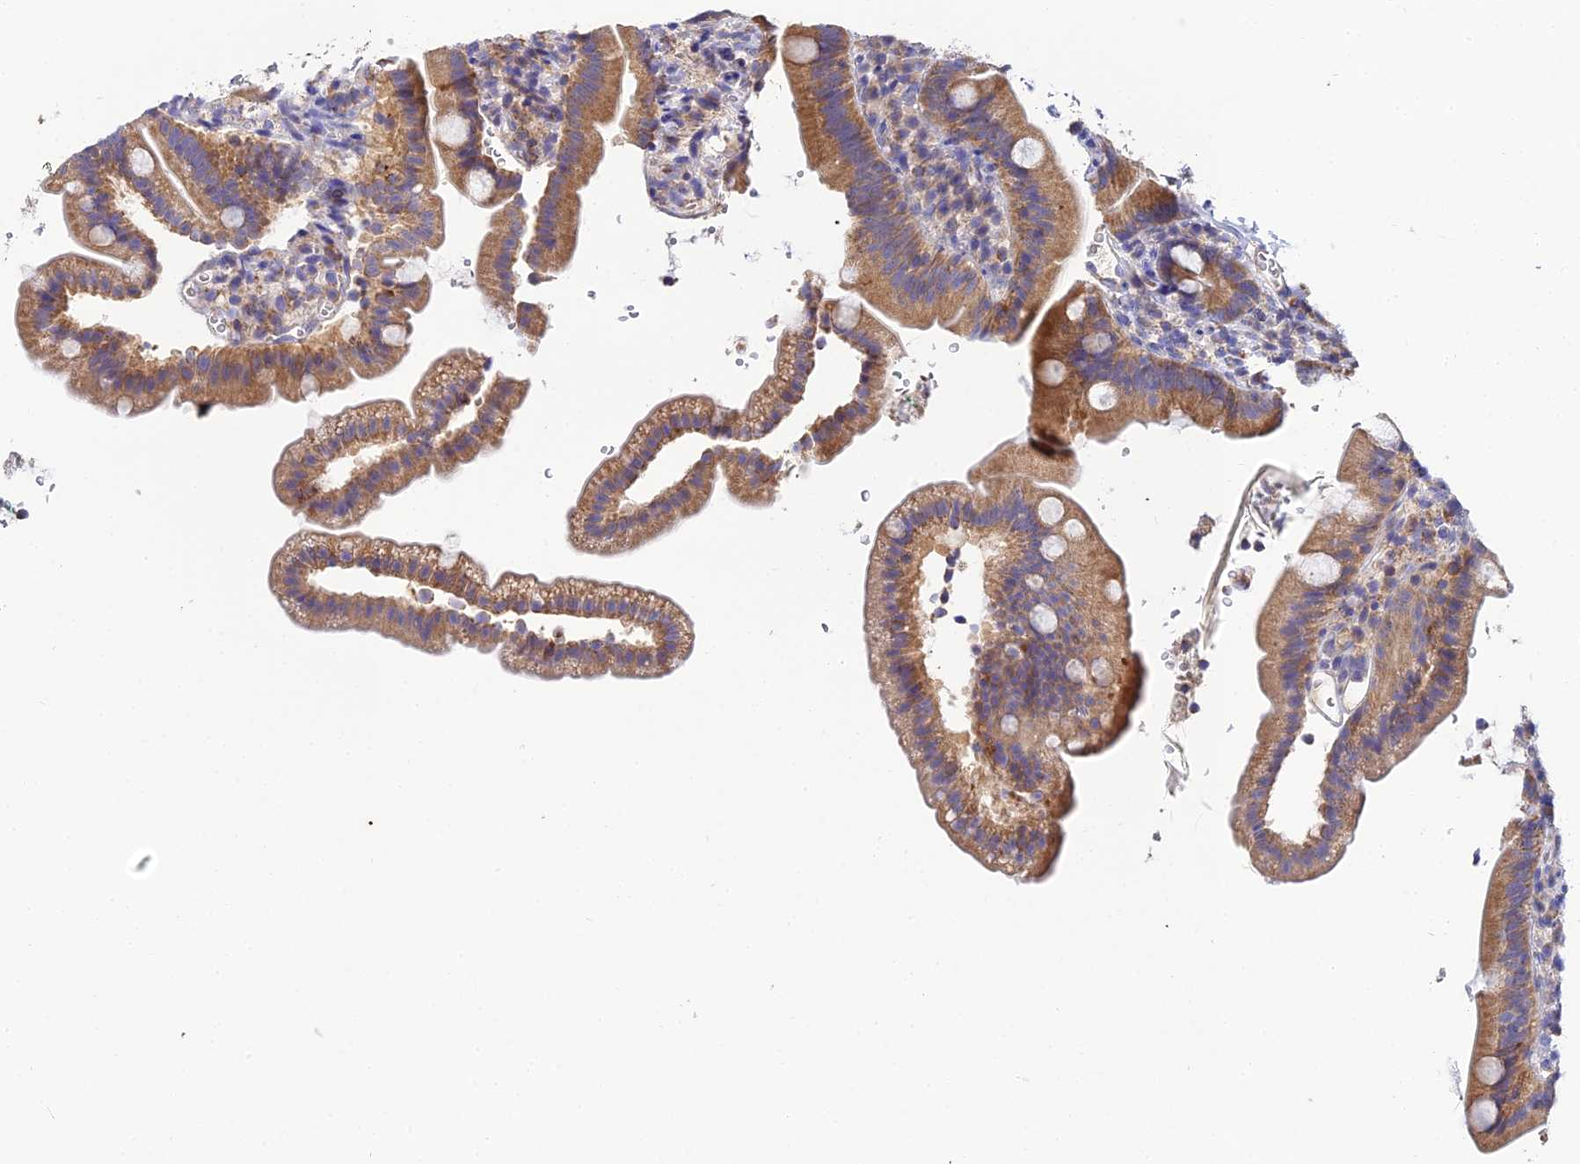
{"staining": {"intensity": "moderate", "quantity": ">75%", "location": "cytoplasmic/membranous"}, "tissue": "duodenum", "cell_type": "Glandular cells", "image_type": "normal", "snomed": [{"axis": "morphology", "description": "Normal tissue, NOS"}, {"axis": "topography", "description": "Duodenum"}], "caption": "Normal duodenum reveals moderate cytoplasmic/membranous staining in about >75% of glandular cells.", "gene": "NIPSNAP3A", "patient": {"sex": "female", "age": 67}}